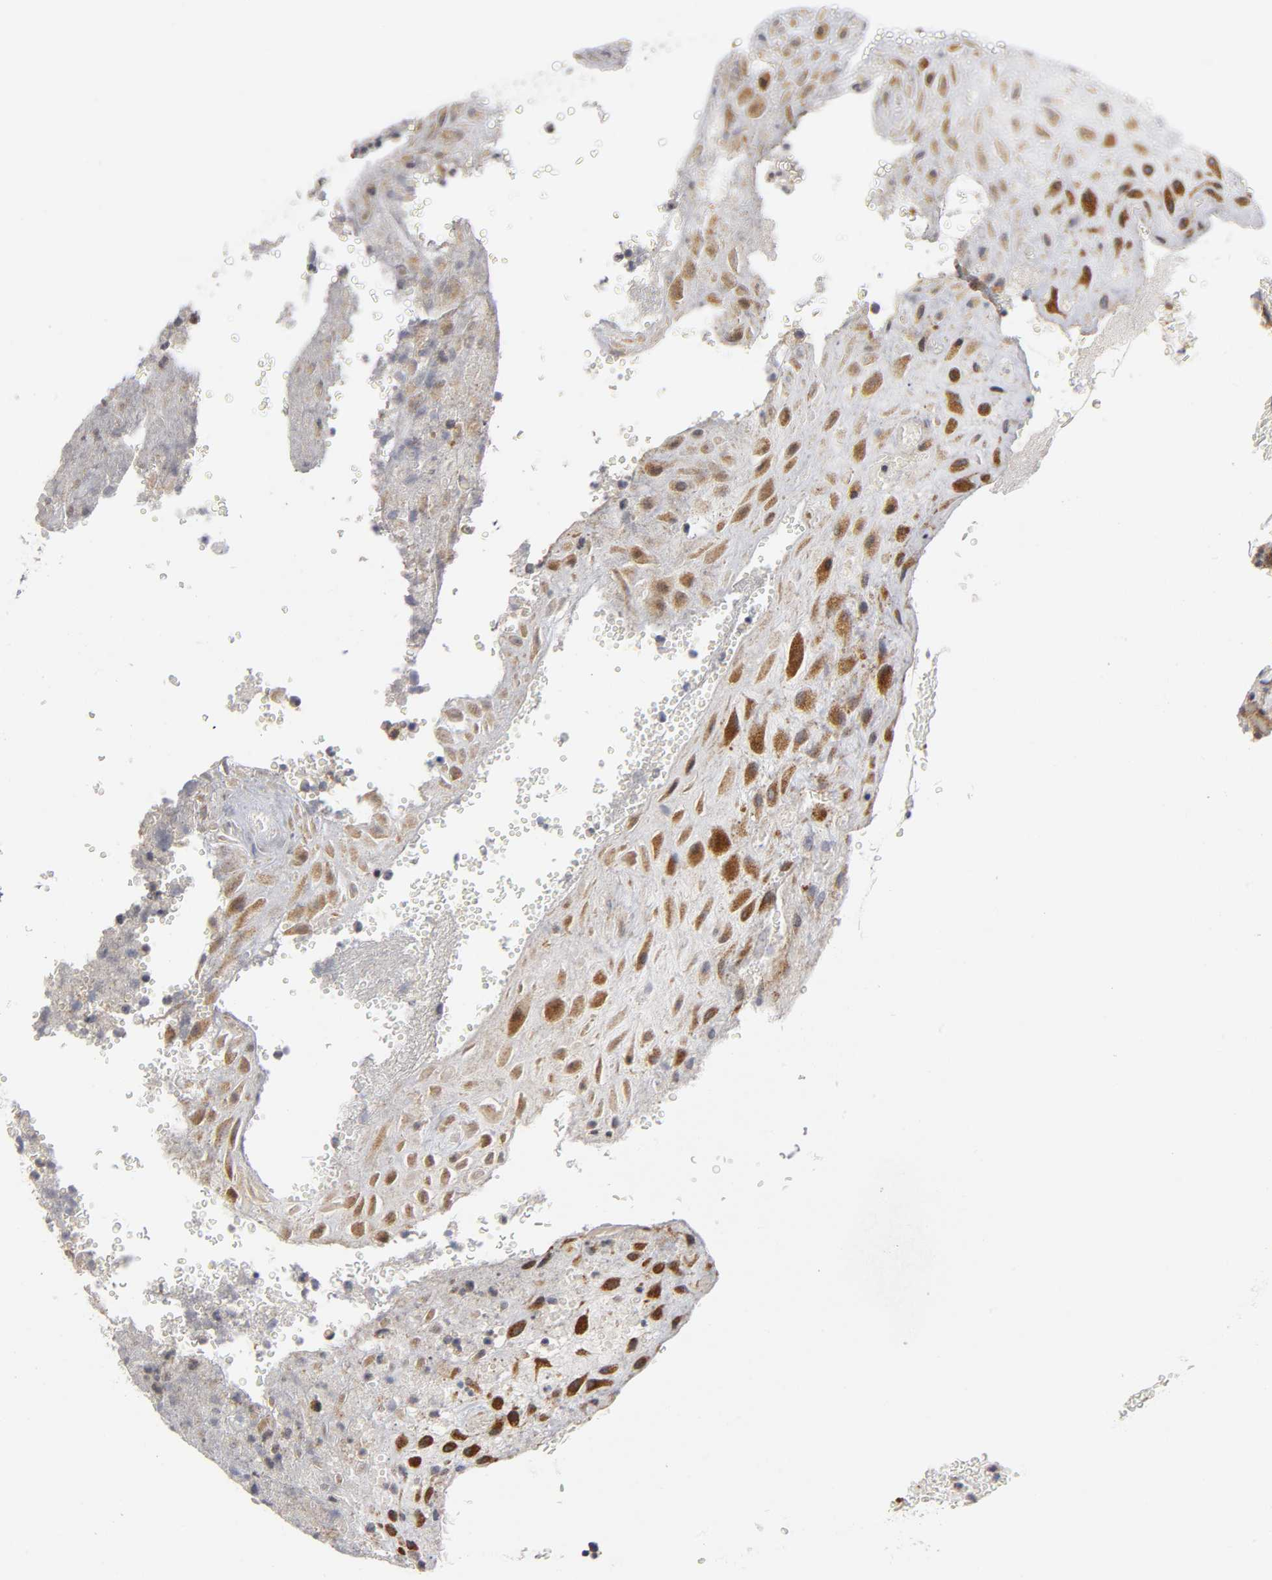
{"staining": {"intensity": "strong", "quantity": ">75%", "location": "cytoplasmic/membranous"}, "tissue": "placenta", "cell_type": "Decidual cells", "image_type": "normal", "snomed": [{"axis": "morphology", "description": "Normal tissue, NOS"}, {"axis": "topography", "description": "Placenta"}], "caption": "Decidual cells display high levels of strong cytoplasmic/membranous positivity in approximately >75% of cells in unremarkable placenta. Immunohistochemistry (ihc) stains the protein of interest in brown and the nuclei are stained blue.", "gene": "EIF5", "patient": {"sex": "female", "age": 19}}